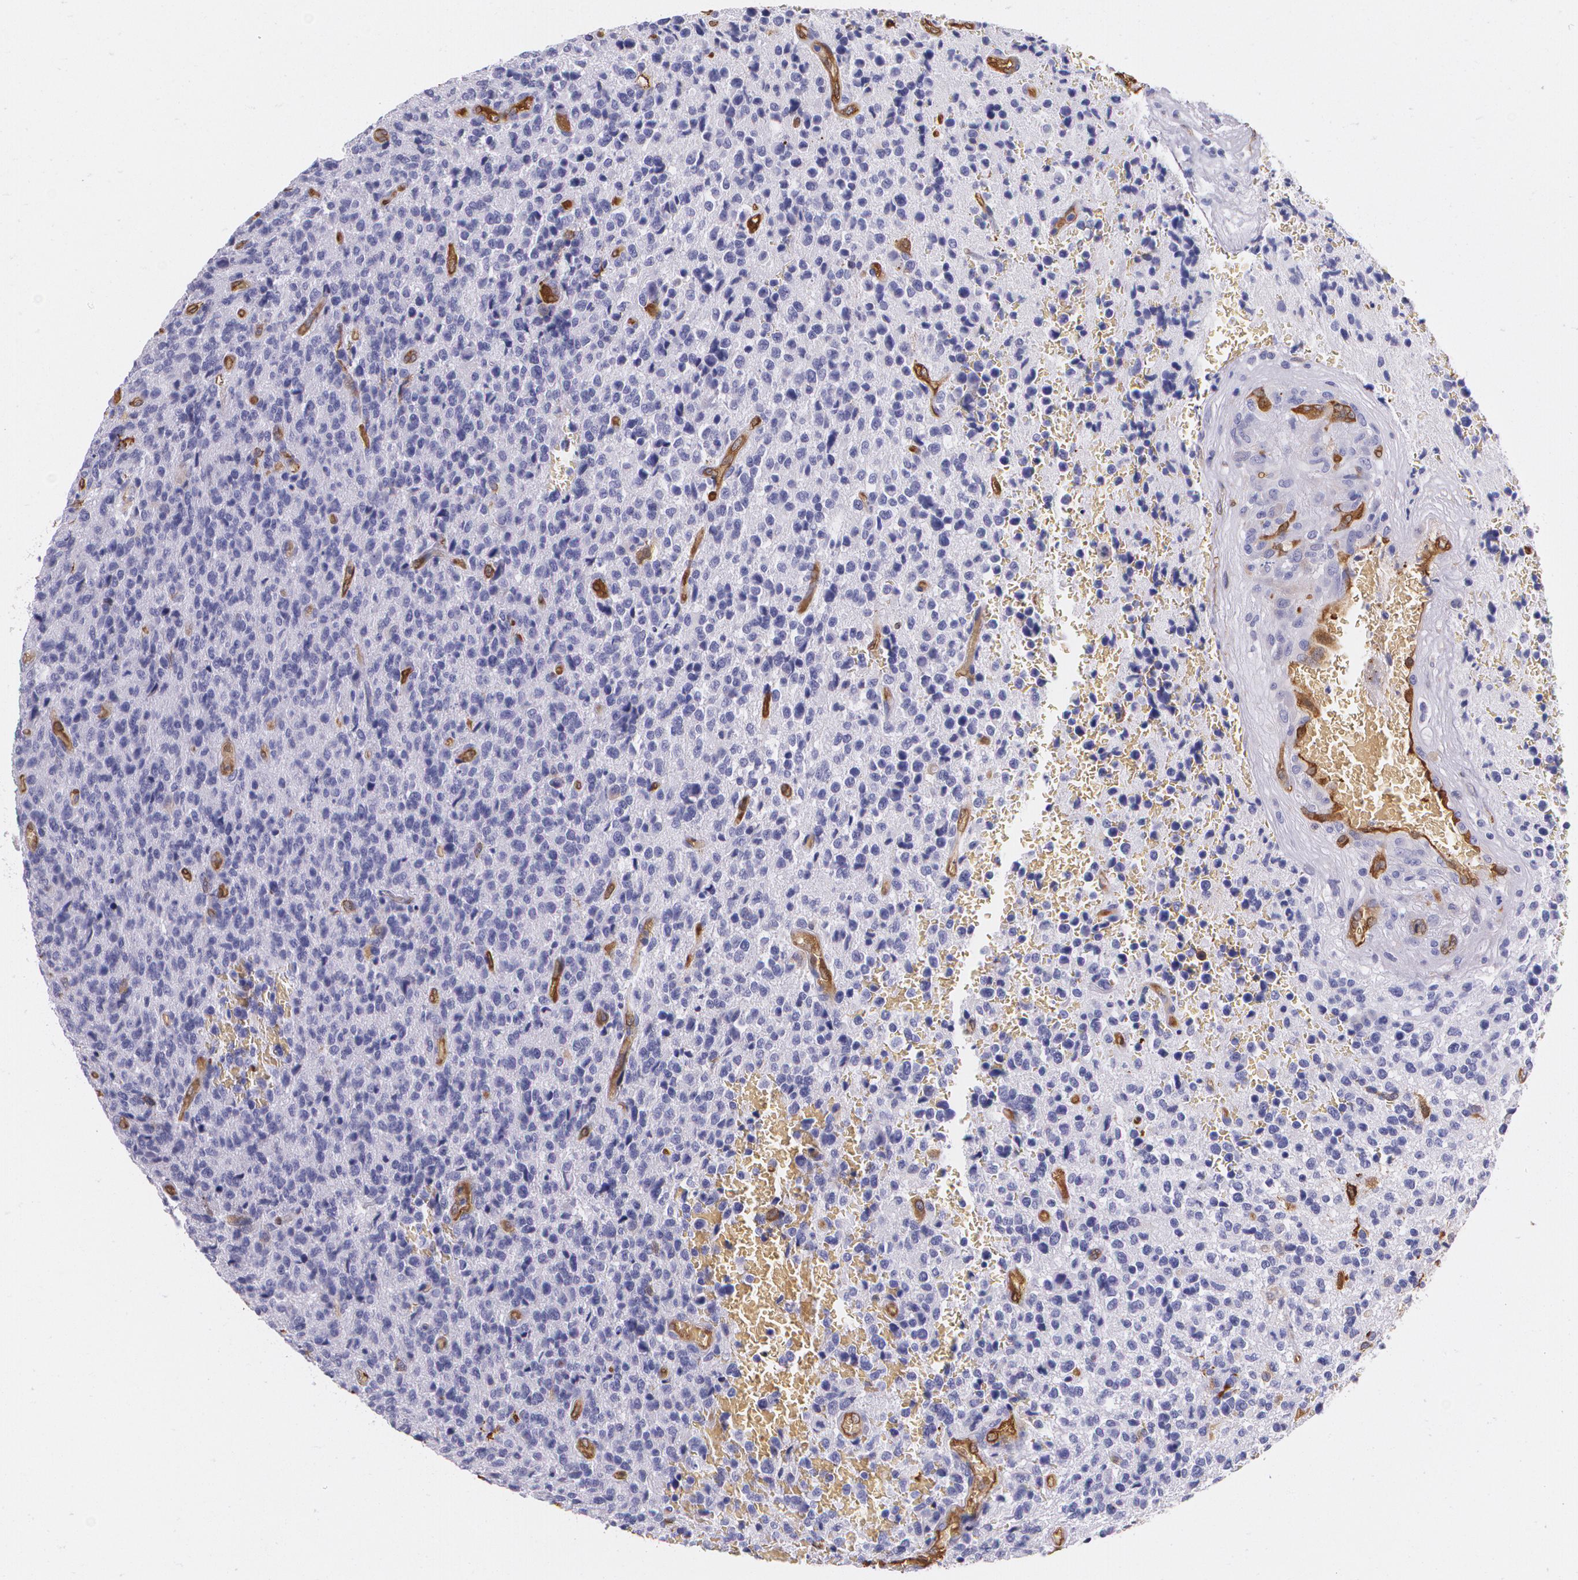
{"staining": {"intensity": "negative", "quantity": "none", "location": "none"}, "tissue": "glioma", "cell_type": "Tumor cells", "image_type": "cancer", "snomed": [{"axis": "morphology", "description": "Glioma, malignant, High grade"}, {"axis": "topography", "description": "Brain"}], "caption": "Immunohistochemistry histopathology image of neoplastic tissue: malignant glioma (high-grade) stained with DAB reveals no significant protein positivity in tumor cells.", "gene": "MMP2", "patient": {"sex": "male", "age": 36}}